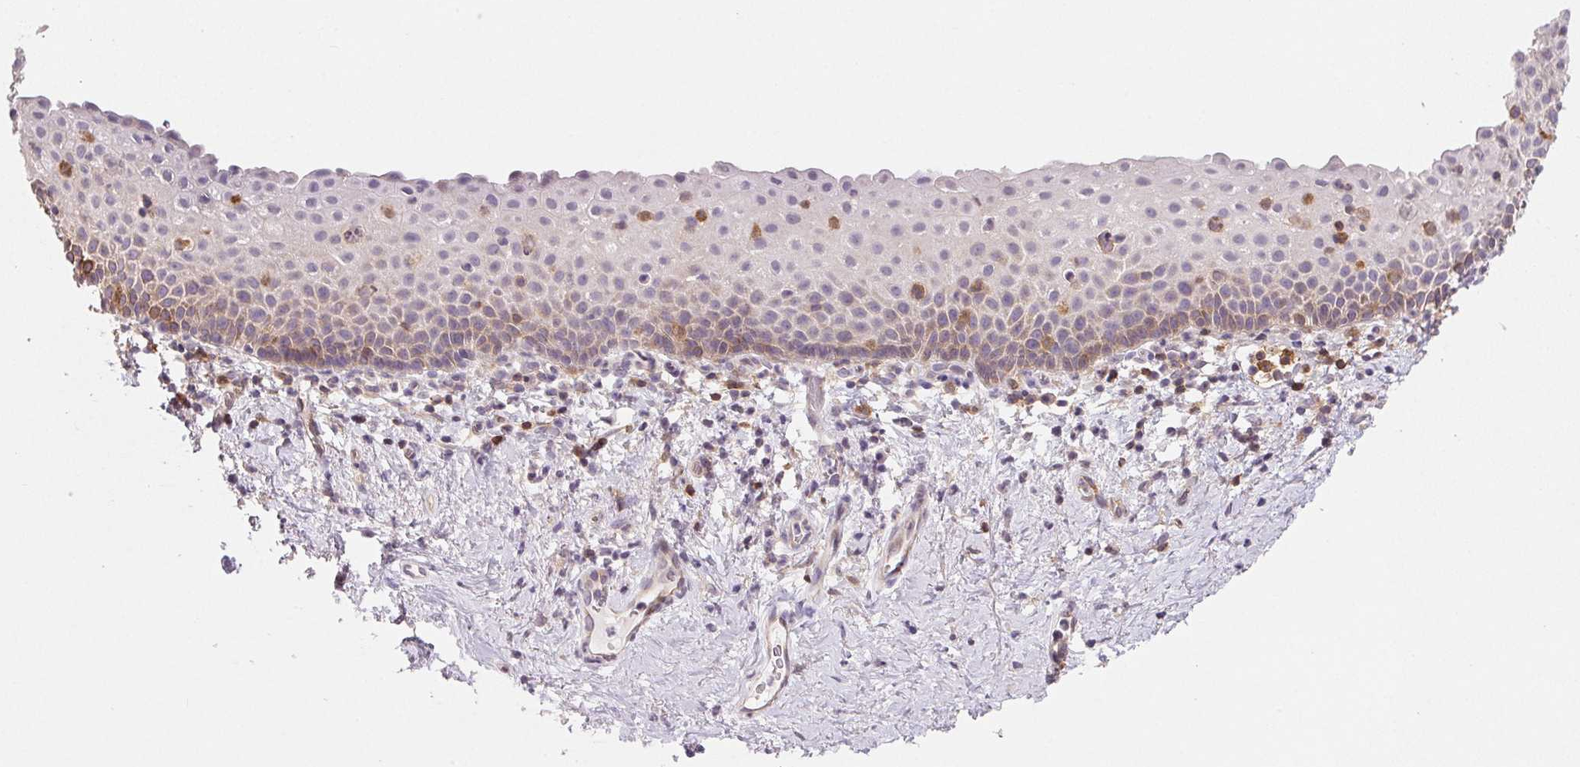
{"staining": {"intensity": "weak", "quantity": "<25%", "location": "cytoplasmic/membranous"}, "tissue": "vagina", "cell_type": "Squamous epithelial cells", "image_type": "normal", "snomed": [{"axis": "morphology", "description": "Normal tissue, NOS"}, {"axis": "topography", "description": "Vagina"}], "caption": "The IHC micrograph has no significant positivity in squamous epithelial cells of vagina.", "gene": "GBP1", "patient": {"sex": "female", "age": 61}}